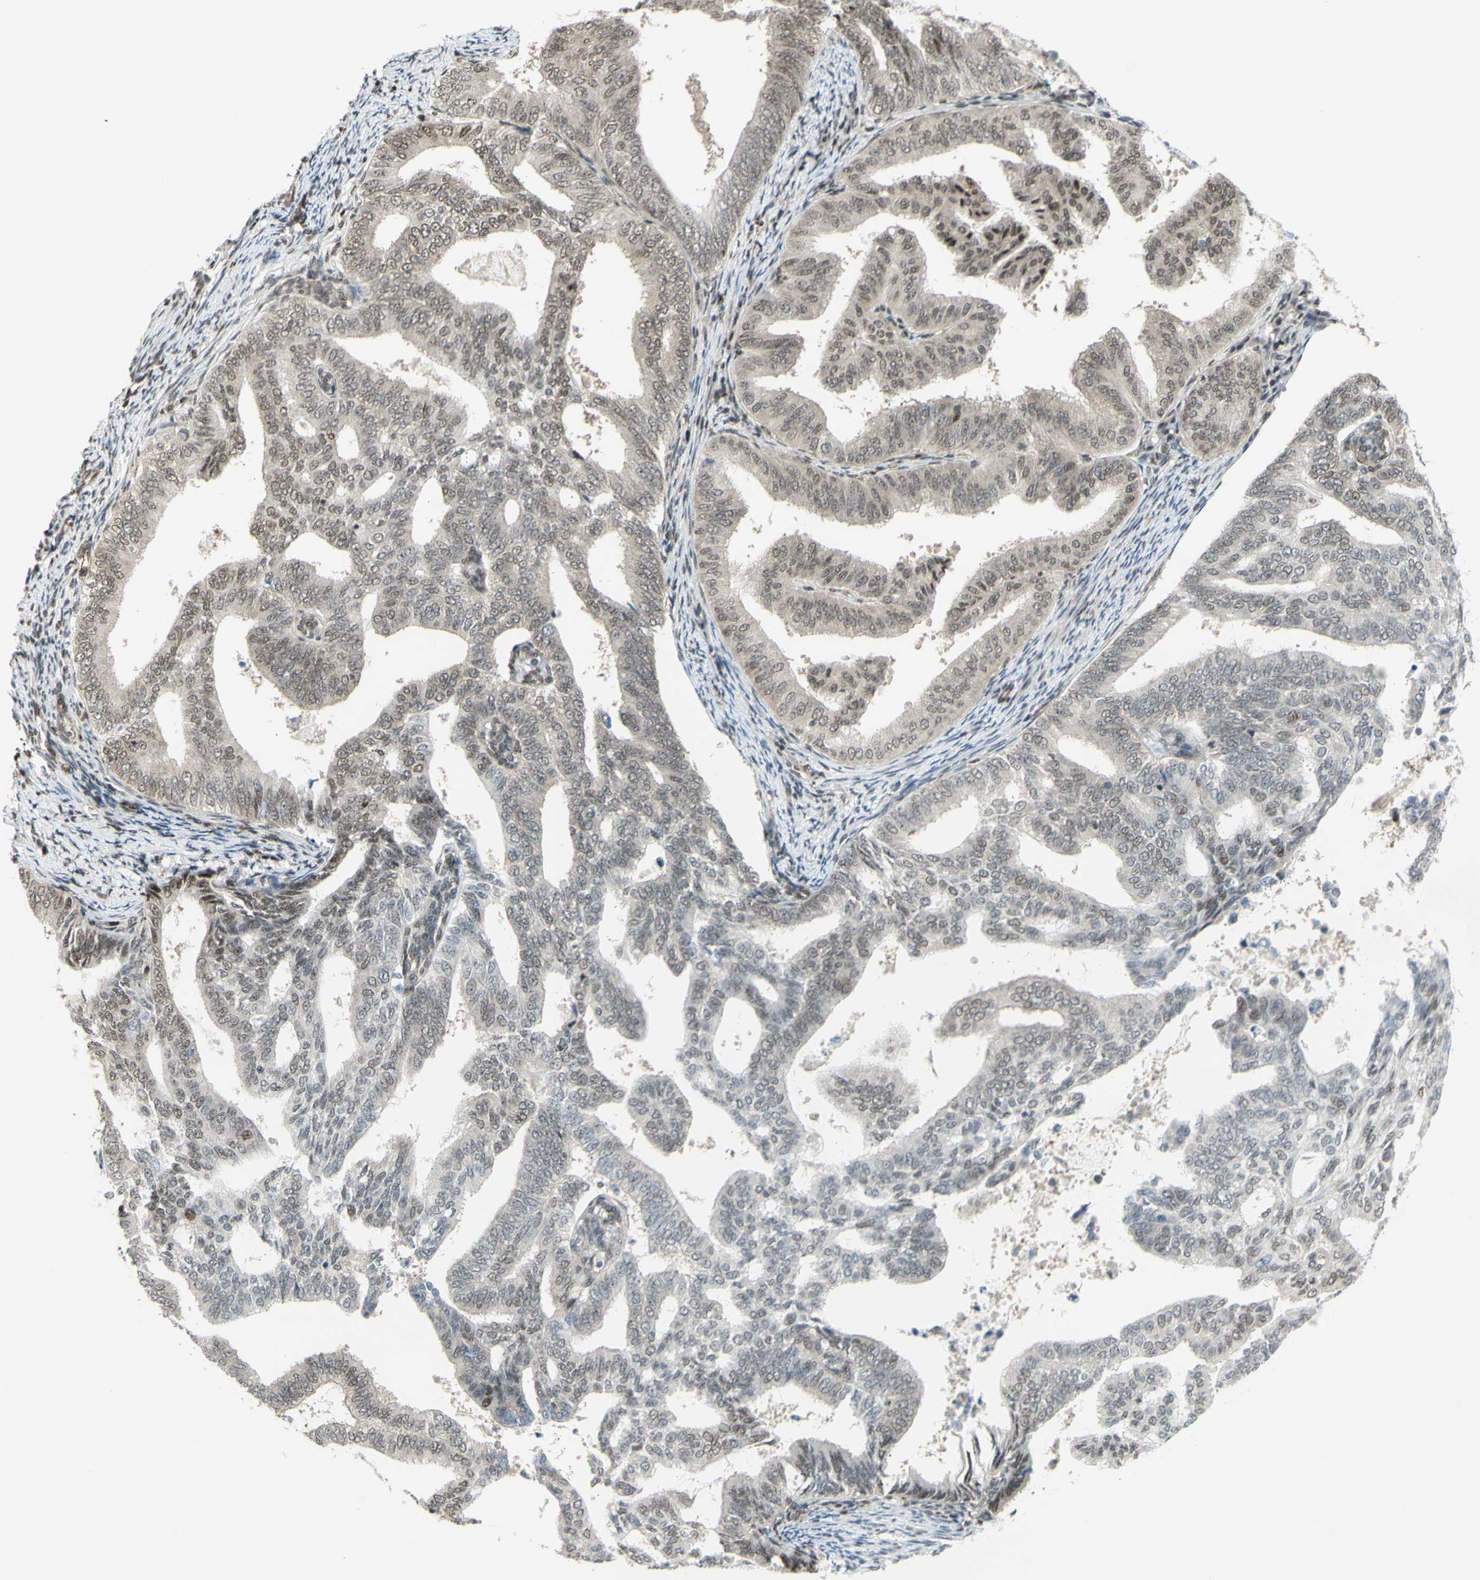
{"staining": {"intensity": "weak", "quantity": ">75%", "location": "nuclear"}, "tissue": "endometrial cancer", "cell_type": "Tumor cells", "image_type": "cancer", "snomed": [{"axis": "morphology", "description": "Adenocarcinoma, NOS"}, {"axis": "topography", "description": "Endometrium"}], "caption": "An IHC photomicrograph of neoplastic tissue is shown. Protein staining in brown labels weak nuclear positivity in endometrial adenocarcinoma within tumor cells.", "gene": "ZMYM6", "patient": {"sex": "female", "age": 58}}